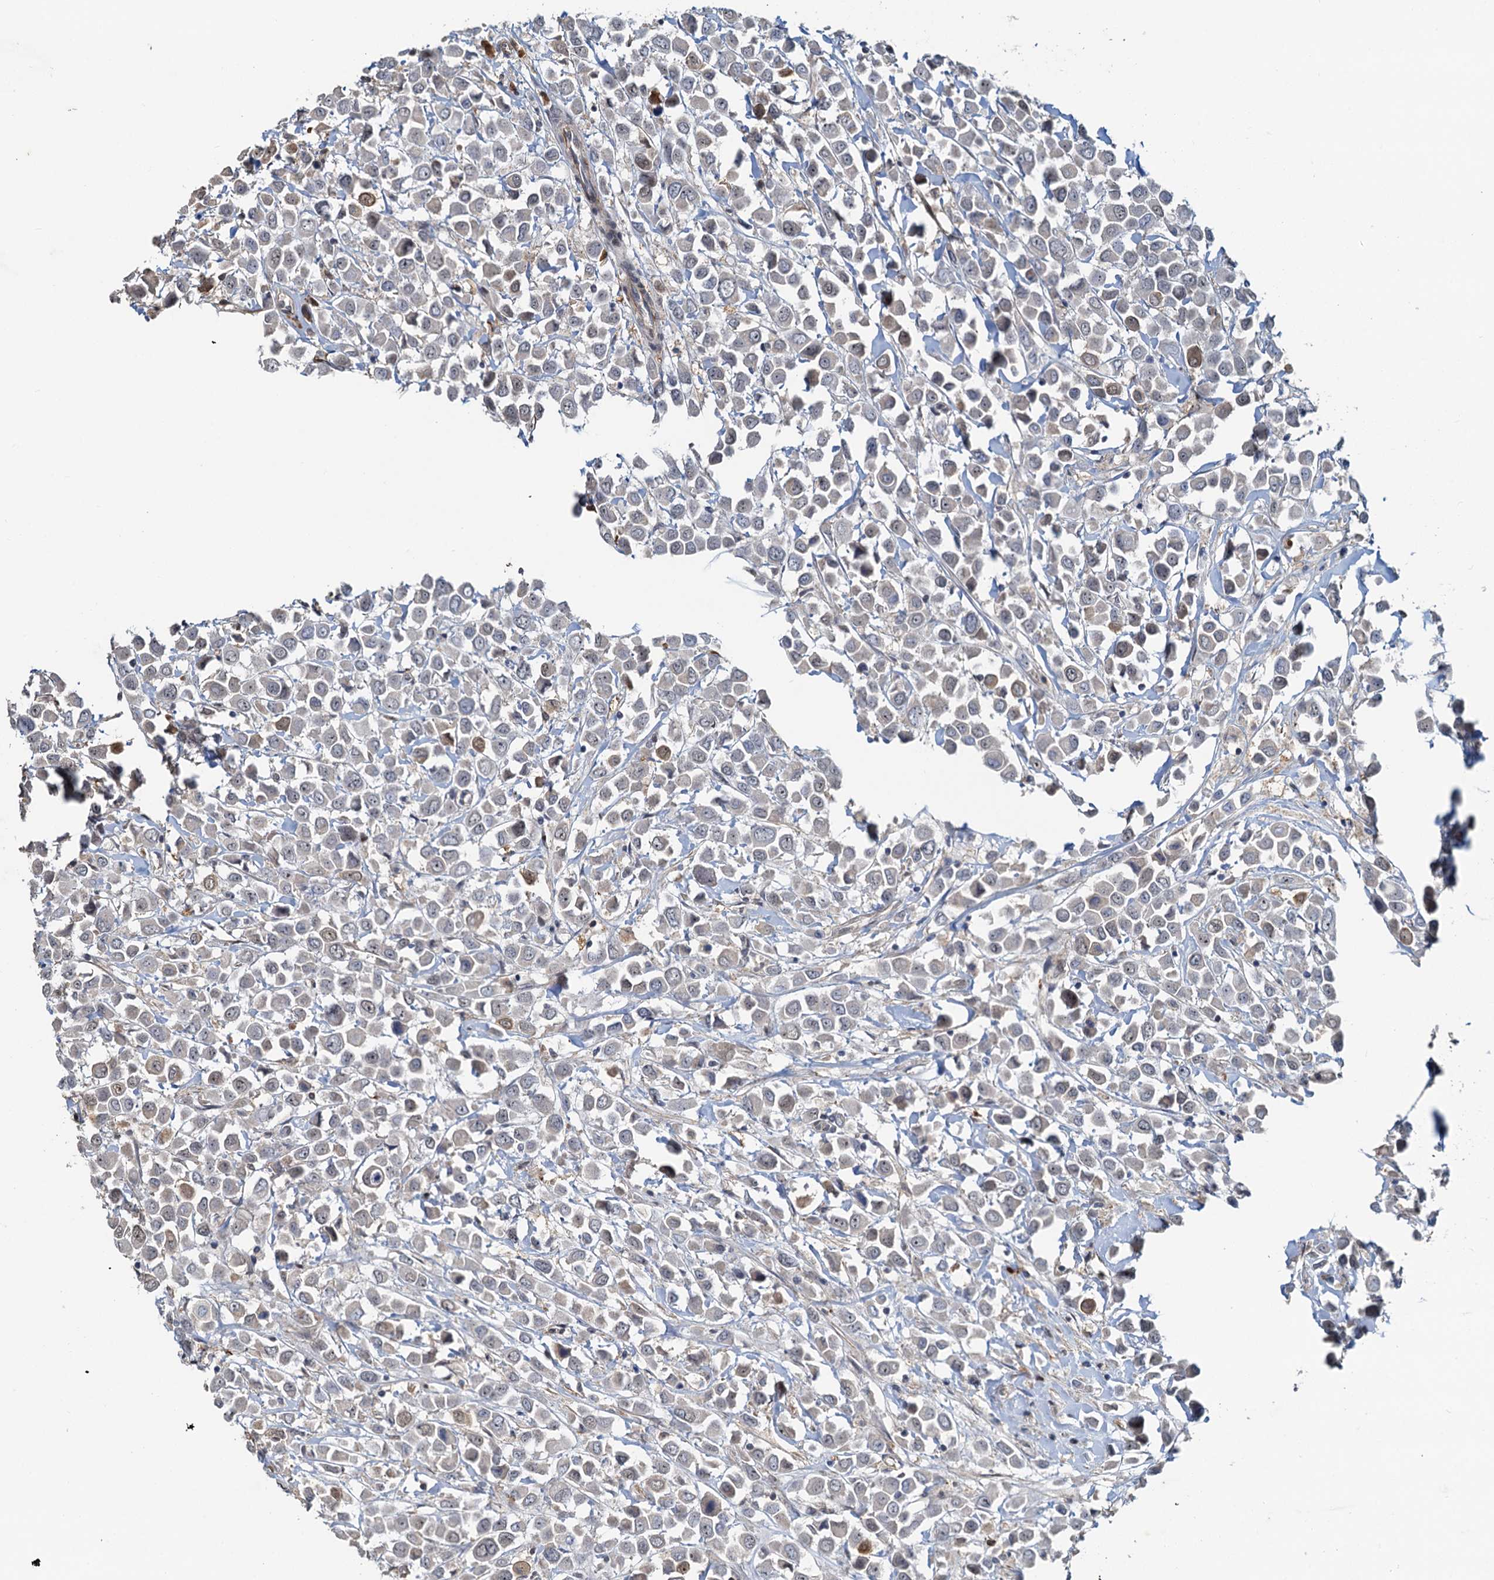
{"staining": {"intensity": "weak", "quantity": "<25%", "location": "cytoplasmic/membranous,nuclear"}, "tissue": "breast cancer", "cell_type": "Tumor cells", "image_type": "cancer", "snomed": [{"axis": "morphology", "description": "Duct carcinoma"}, {"axis": "topography", "description": "Breast"}], "caption": "A high-resolution histopathology image shows immunohistochemistry staining of breast cancer (infiltrating ductal carcinoma), which exhibits no significant staining in tumor cells.", "gene": "SPINDOC", "patient": {"sex": "female", "age": 61}}